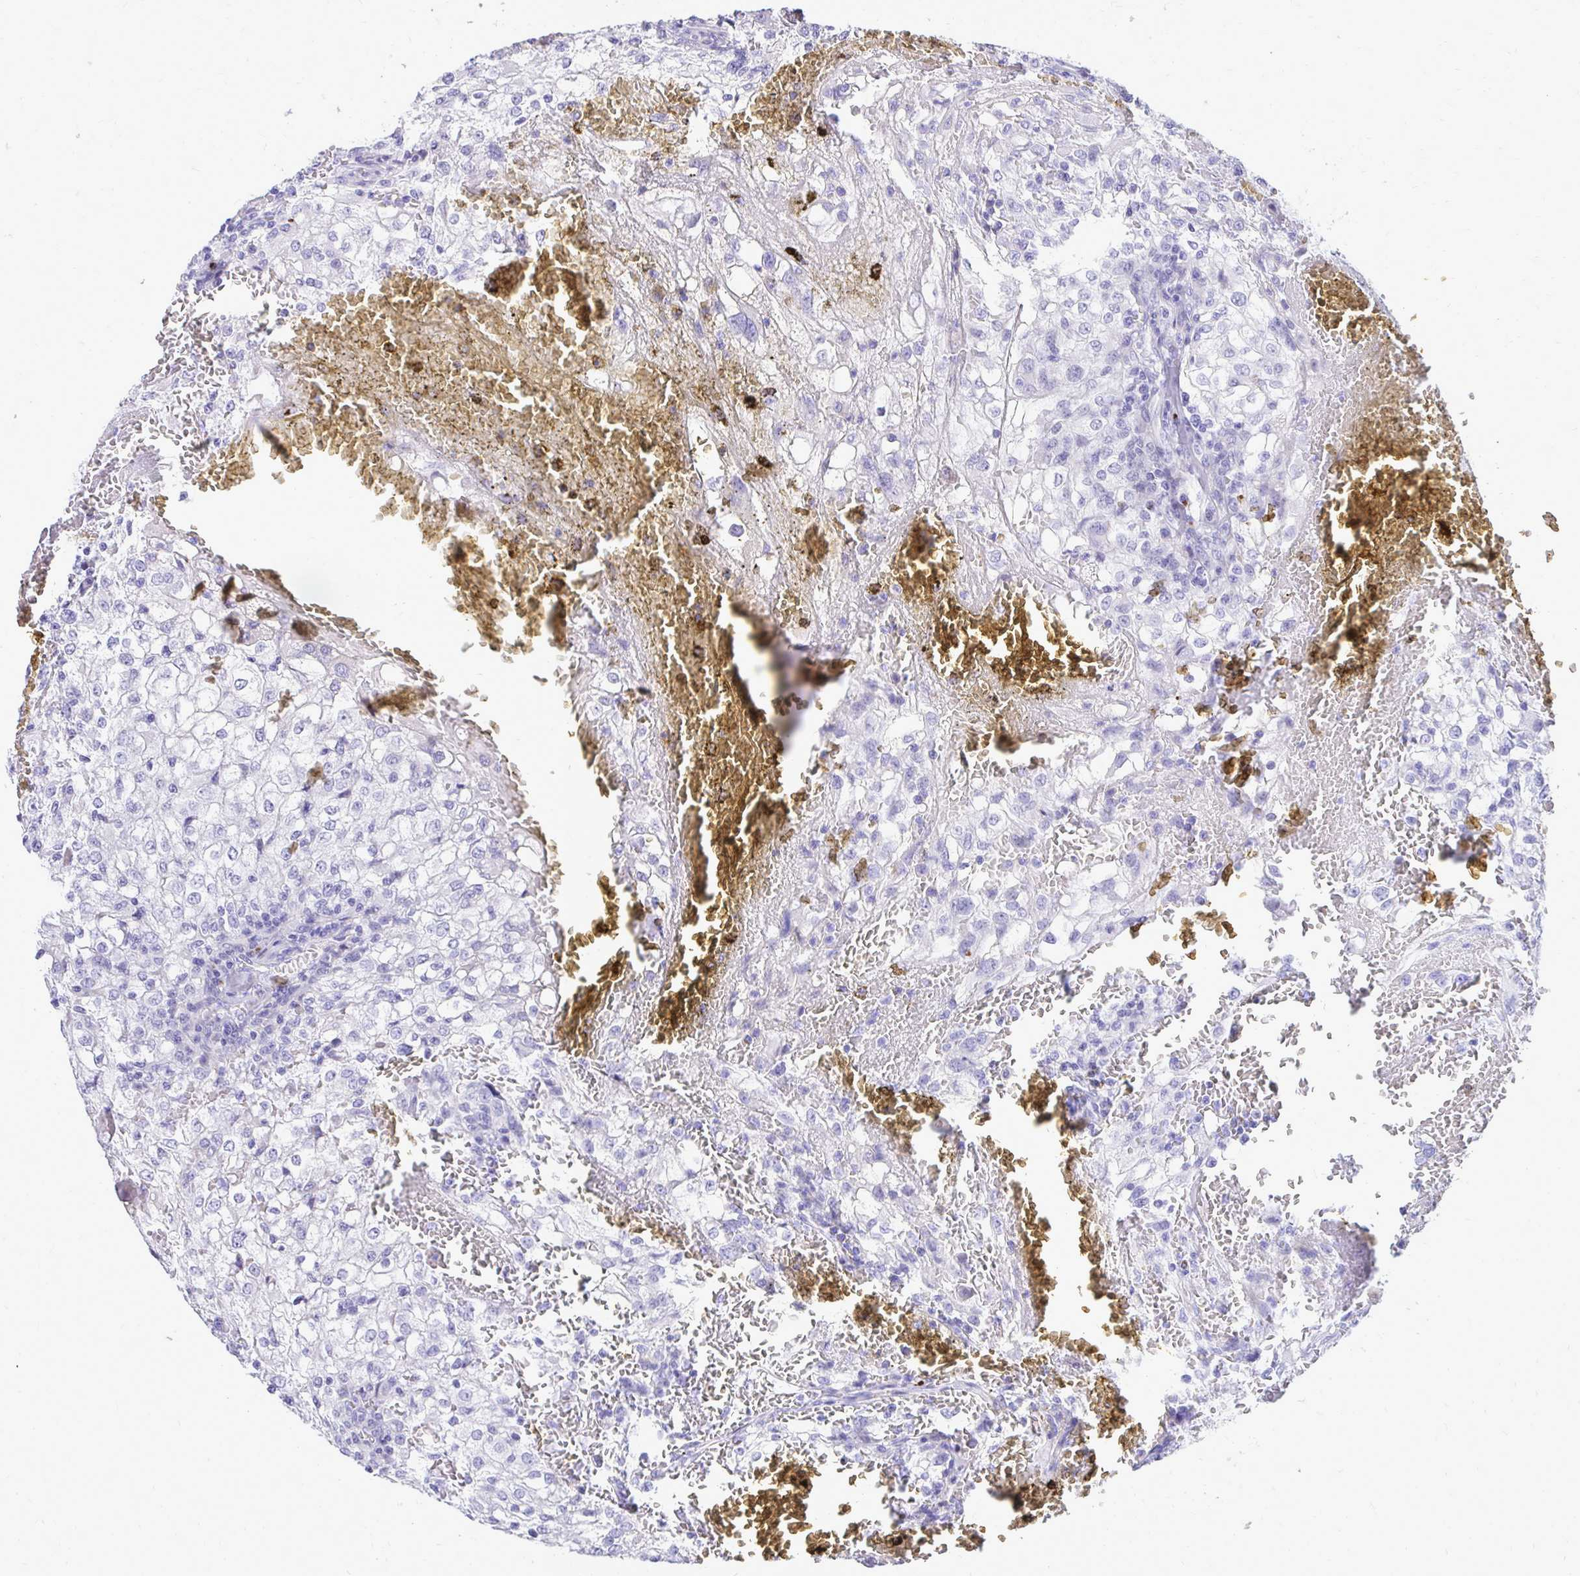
{"staining": {"intensity": "negative", "quantity": "none", "location": "none"}, "tissue": "renal cancer", "cell_type": "Tumor cells", "image_type": "cancer", "snomed": [{"axis": "morphology", "description": "Adenocarcinoma, NOS"}, {"axis": "topography", "description": "Kidney"}], "caption": "The immunohistochemistry image has no significant expression in tumor cells of renal cancer (adenocarcinoma) tissue. Brightfield microscopy of IHC stained with DAB (3,3'-diaminobenzidine) (brown) and hematoxylin (blue), captured at high magnification.", "gene": "ANKDD1B", "patient": {"sex": "female", "age": 74}}